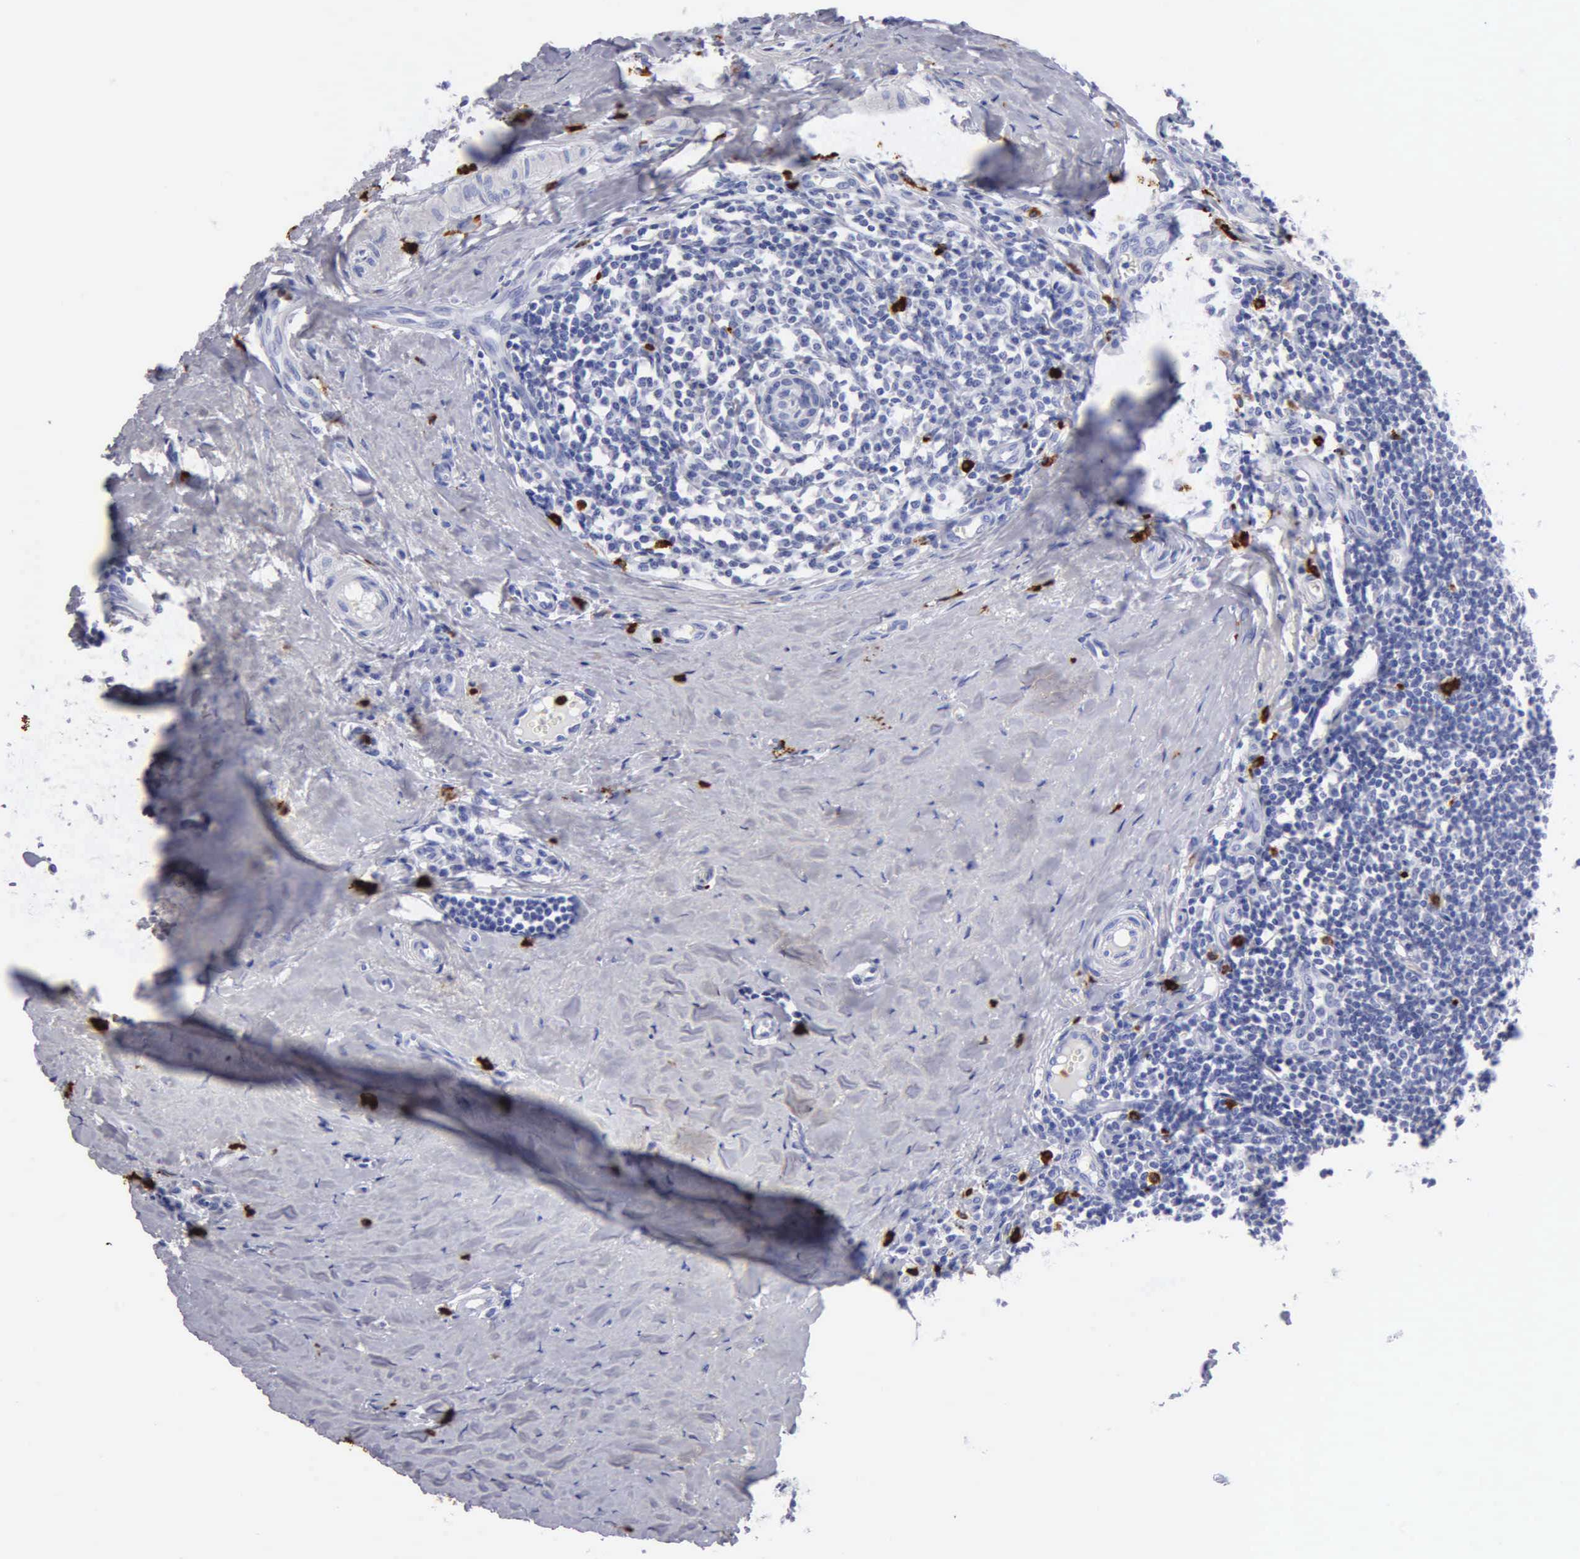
{"staining": {"intensity": "negative", "quantity": "none", "location": "none"}, "tissue": "tonsil", "cell_type": "Germinal center cells", "image_type": "normal", "snomed": [{"axis": "morphology", "description": "Normal tissue, NOS"}, {"axis": "topography", "description": "Tonsil"}], "caption": "This is an IHC micrograph of unremarkable human tonsil. There is no positivity in germinal center cells.", "gene": "CTSG", "patient": {"sex": "female", "age": 41}}